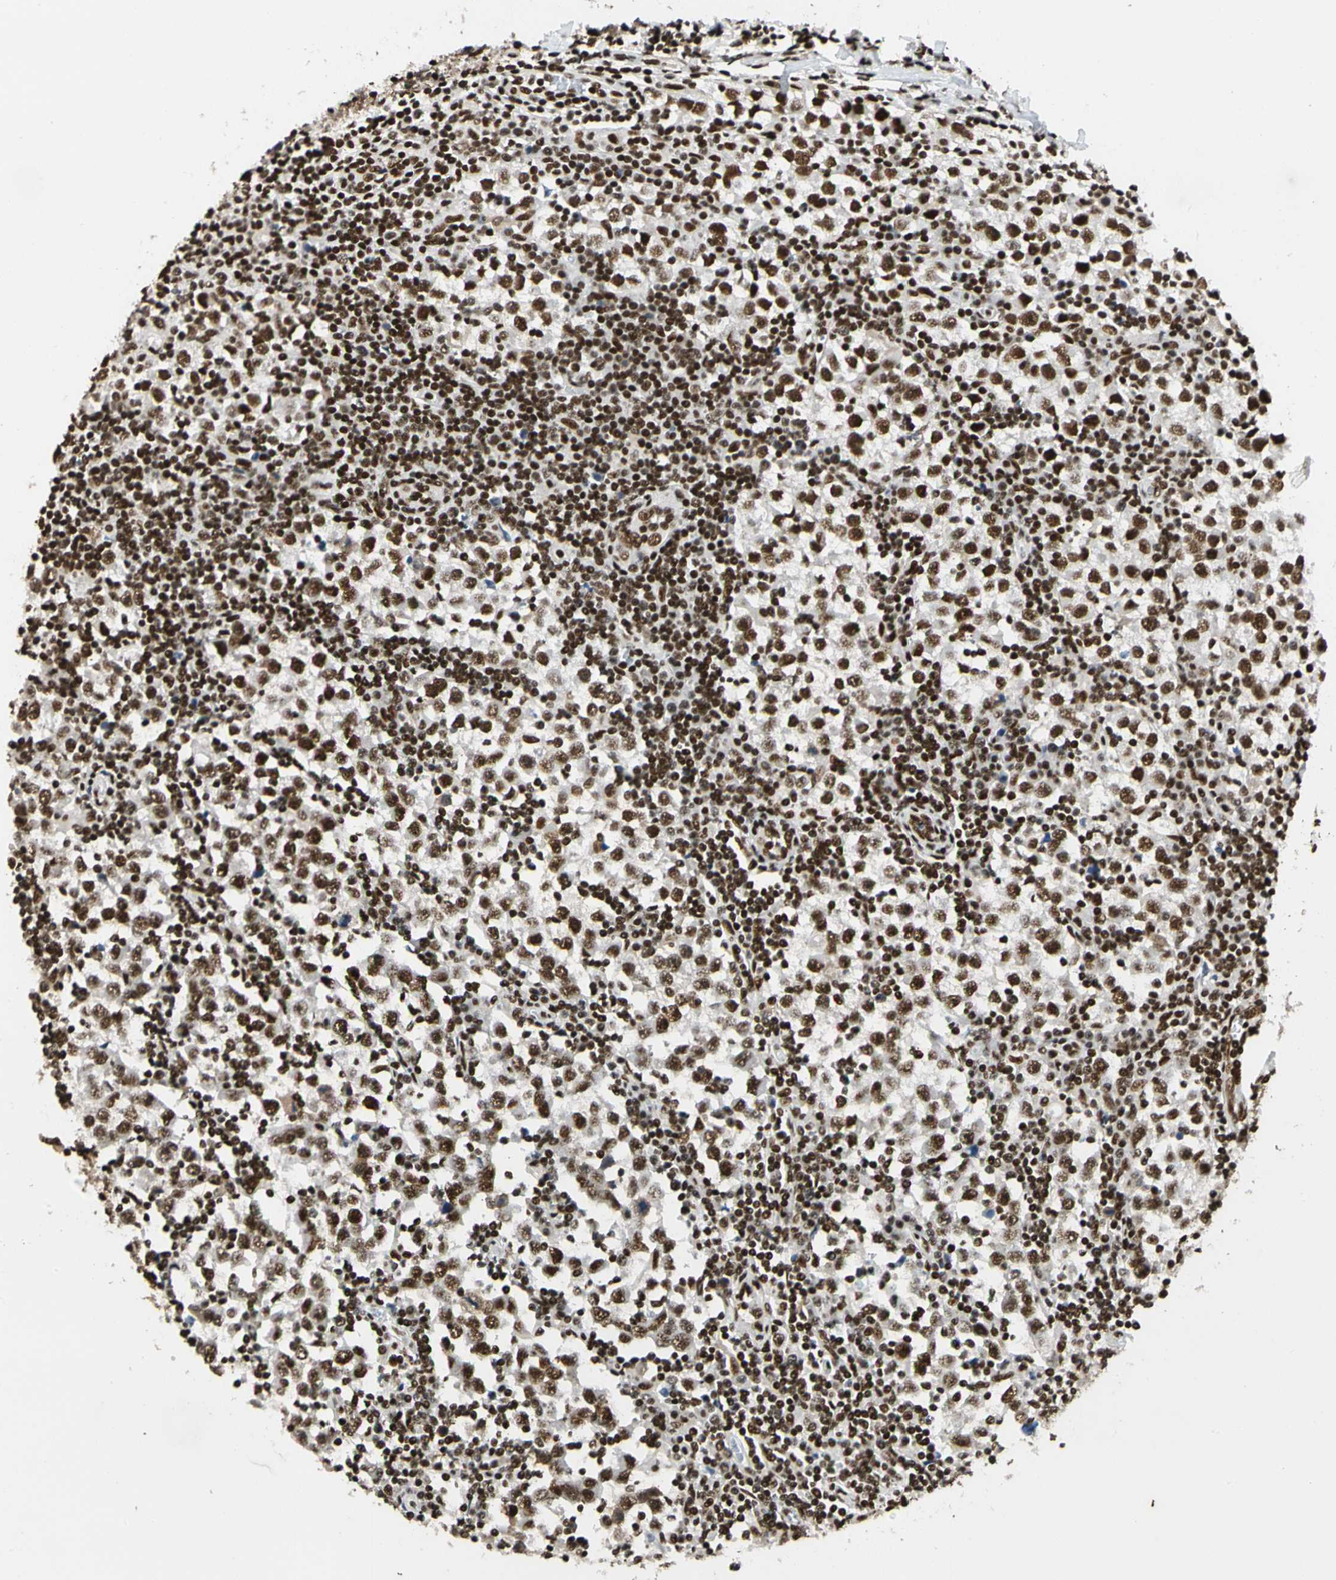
{"staining": {"intensity": "strong", "quantity": ">75%", "location": "nuclear"}, "tissue": "testis cancer", "cell_type": "Tumor cells", "image_type": "cancer", "snomed": [{"axis": "morphology", "description": "Seminoma, NOS"}, {"axis": "topography", "description": "Testis"}], "caption": "Tumor cells show strong nuclear staining in approximately >75% of cells in testis cancer (seminoma). The protein of interest is stained brown, and the nuclei are stained in blue (DAB IHC with brightfield microscopy, high magnification).", "gene": "CDK12", "patient": {"sex": "male", "age": 65}}